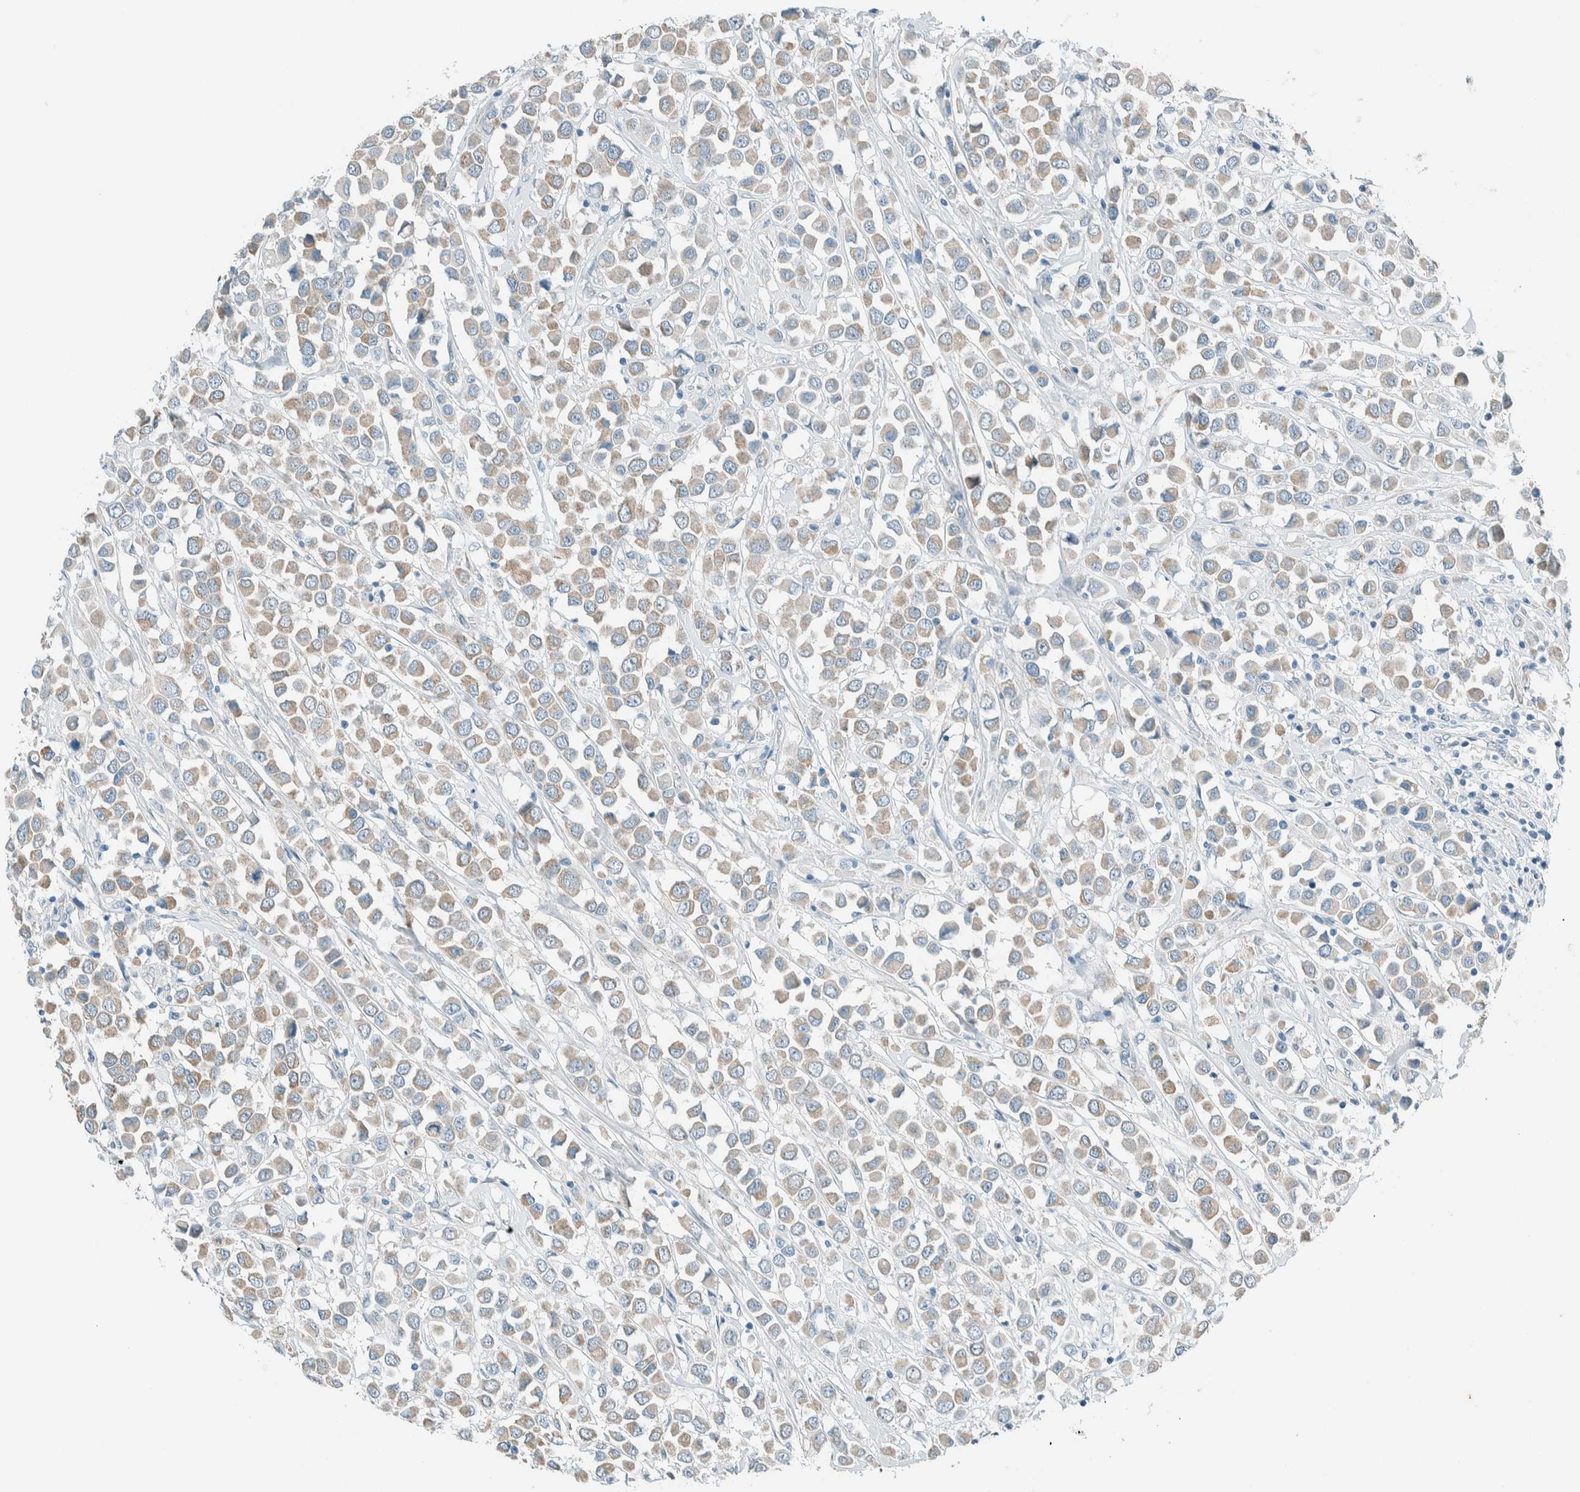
{"staining": {"intensity": "weak", "quantity": ">75%", "location": "cytoplasmic/membranous"}, "tissue": "breast cancer", "cell_type": "Tumor cells", "image_type": "cancer", "snomed": [{"axis": "morphology", "description": "Duct carcinoma"}, {"axis": "topography", "description": "Breast"}], "caption": "Weak cytoplasmic/membranous positivity is identified in approximately >75% of tumor cells in breast cancer.", "gene": "ALDH7A1", "patient": {"sex": "female", "age": 61}}